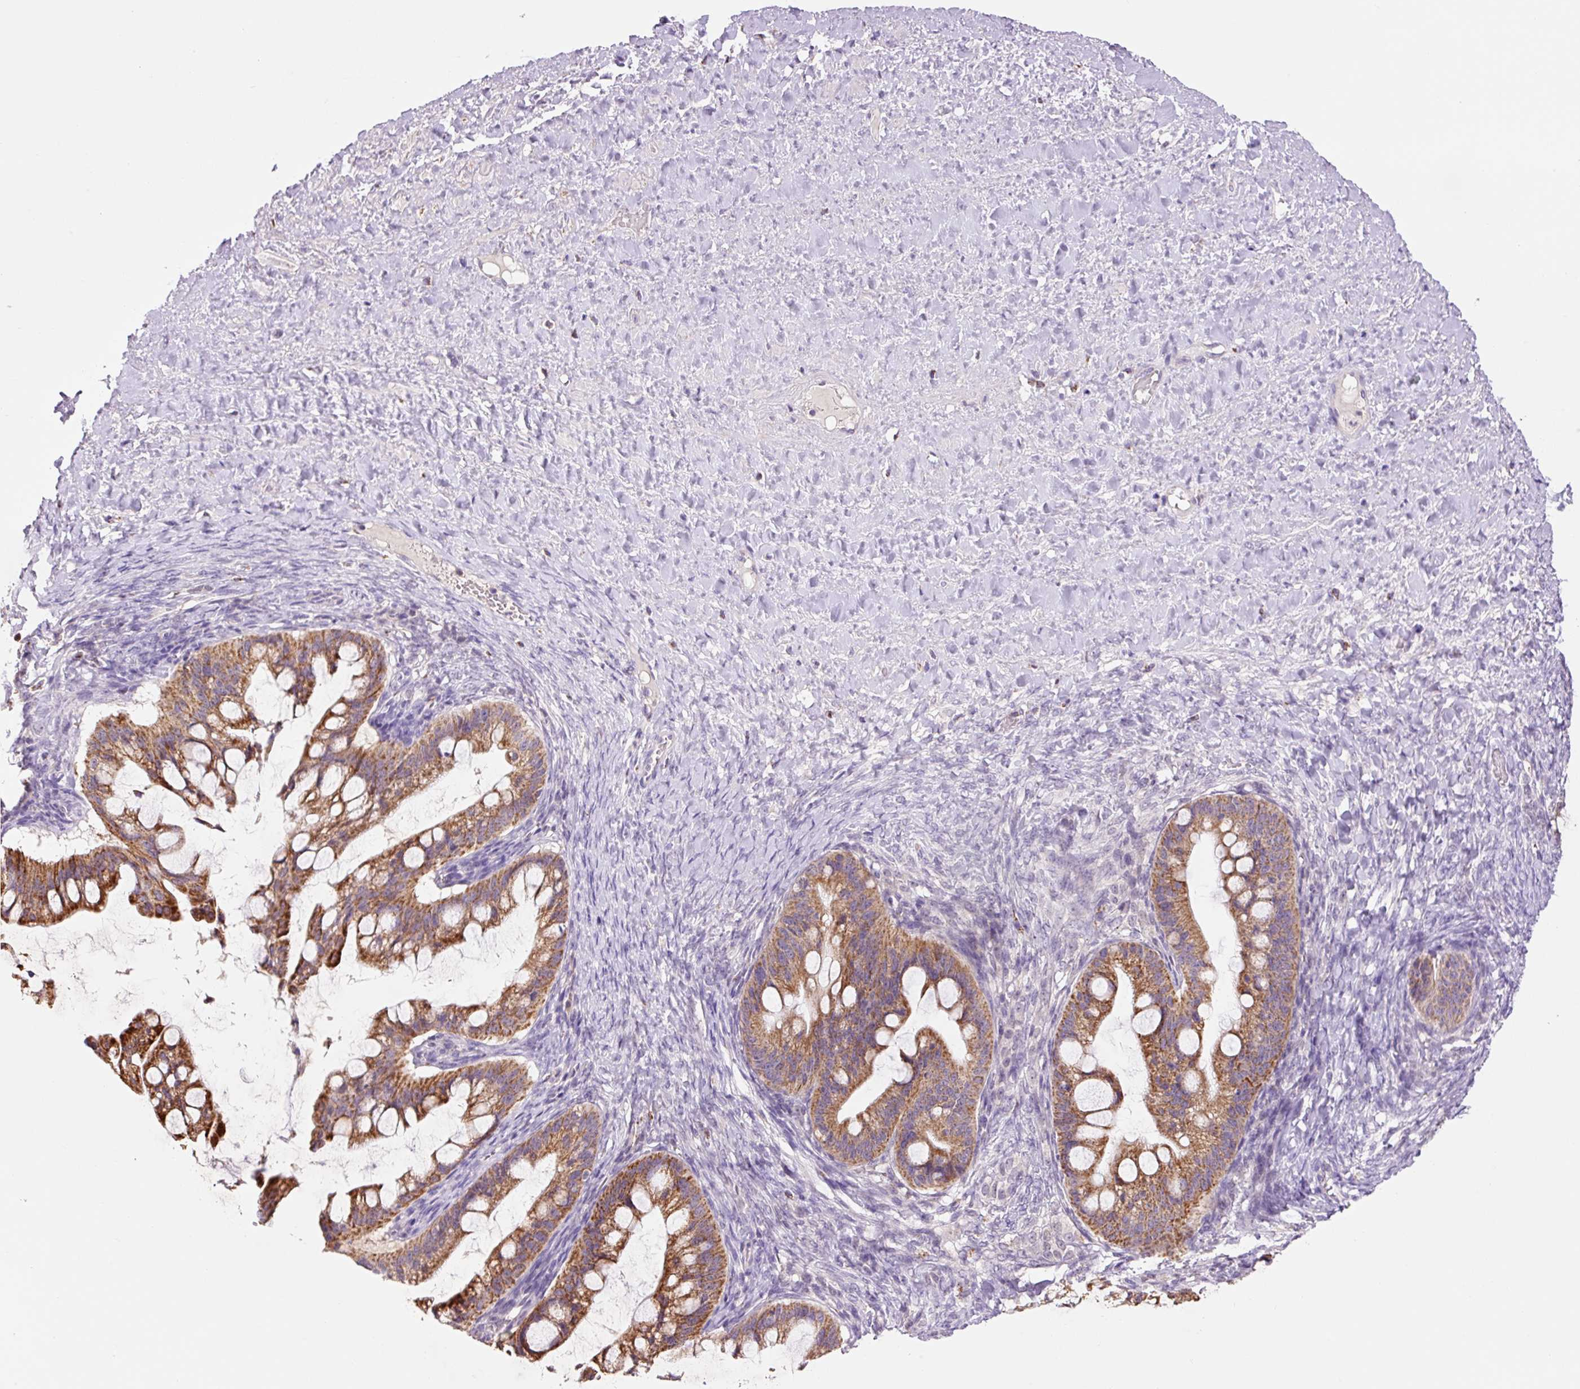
{"staining": {"intensity": "strong", "quantity": ">75%", "location": "cytoplasmic/membranous"}, "tissue": "ovarian cancer", "cell_type": "Tumor cells", "image_type": "cancer", "snomed": [{"axis": "morphology", "description": "Cystadenocarcinoma, mucinous, NOS"}, {"axis": "topography", "description": "Ovary"}], "caption": "An image of human ovarian cancer stained for a protein demonstrates strong cytoplasmic/membranous brown staining in tumor cells.", "gene": "PCK2", "patient": {"sex": "female", "age": 73}}